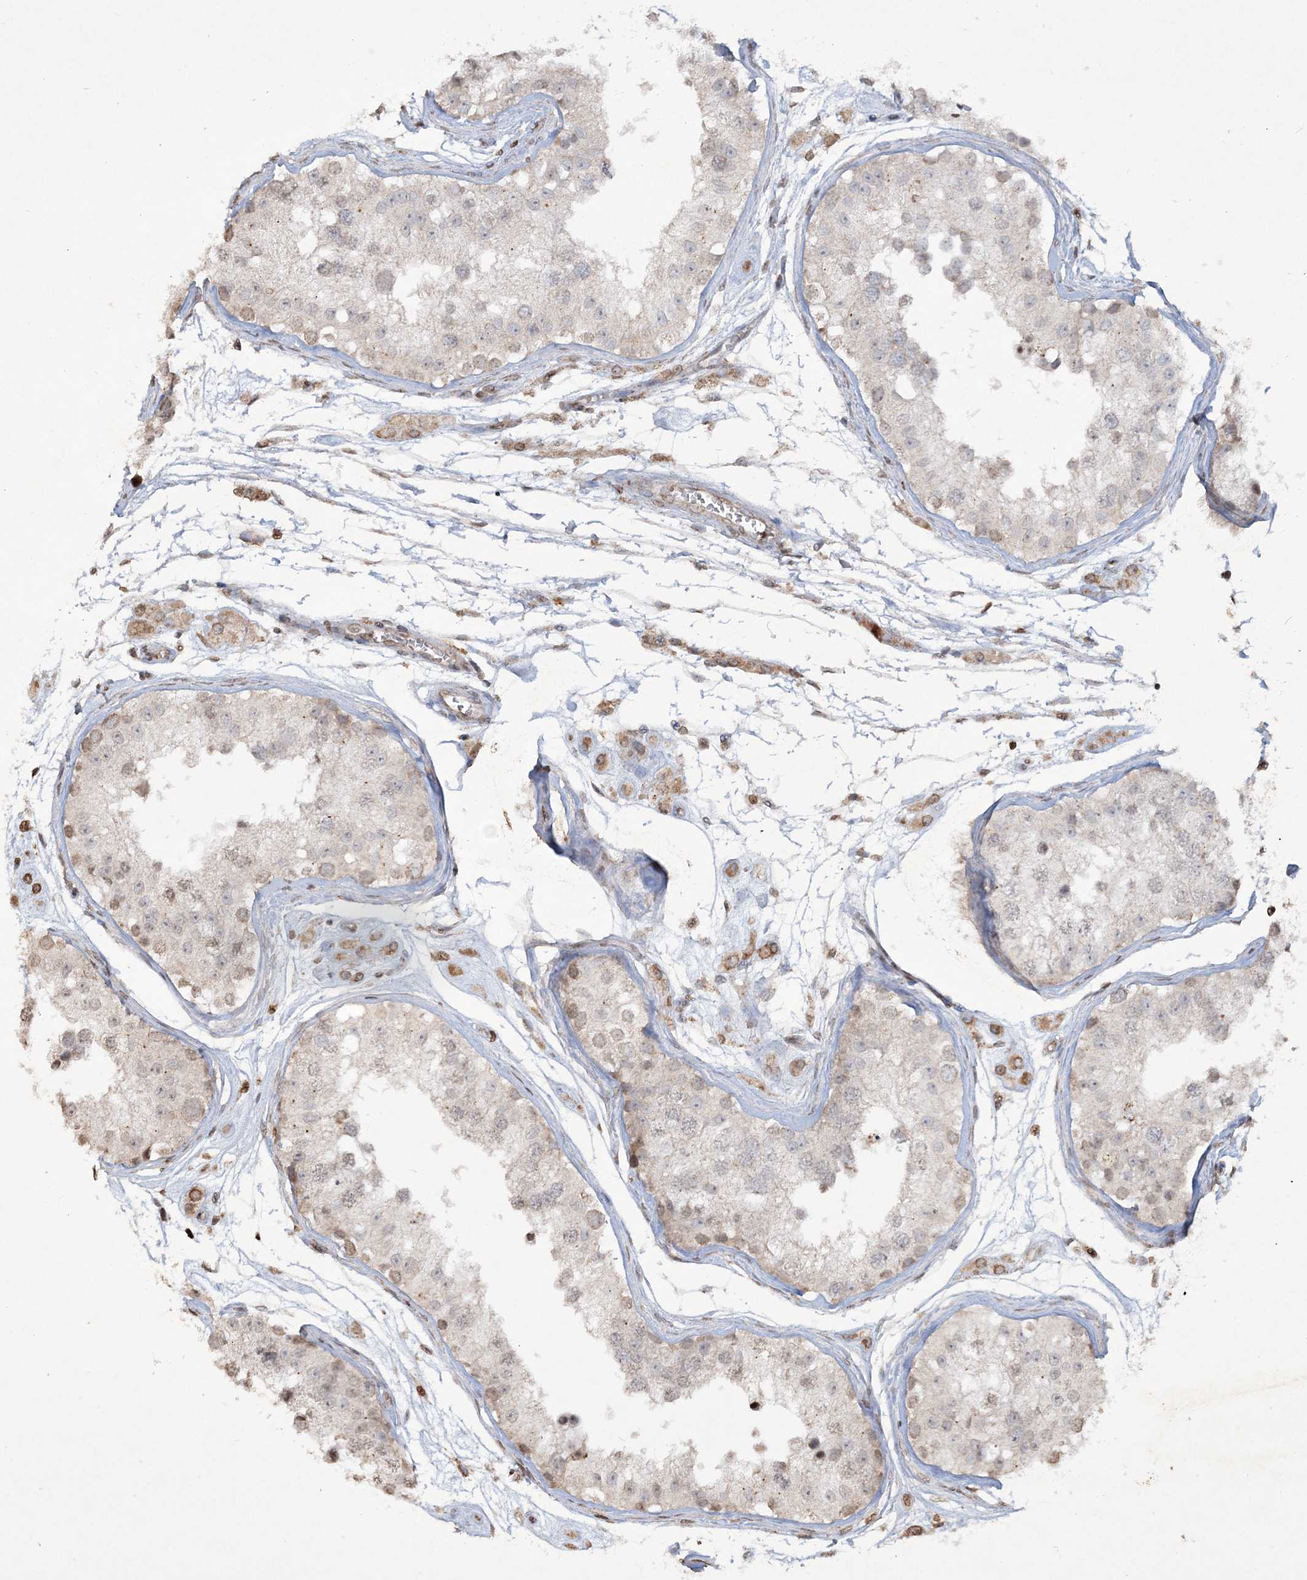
{"staining": {"intensity": "weak", "quantity": "25%-75%", "location": "cytoplasmic/membranous"}, "tissue": "testis", "cell_type": "Cells in seminiferous ducts", "image_type": "normal", "snomed": [{"axis": "morphology", "description": "Normal tissue, NOS"}, {"axis": "morphology", "description": "Adenocarcinoma, metastatic, NOS"}, {"axis": "topography", "description": "Testis"}], "caption": "An immunohistochemistry (IHC) image of unremarkable tissue is shown. Protein staining in brown shows weak cytoplasmic/membranous positivity in testis within cells in seminiferous ducts.", "gene": "TTC7A", "patient": {"sex": "male", "age": 26}}